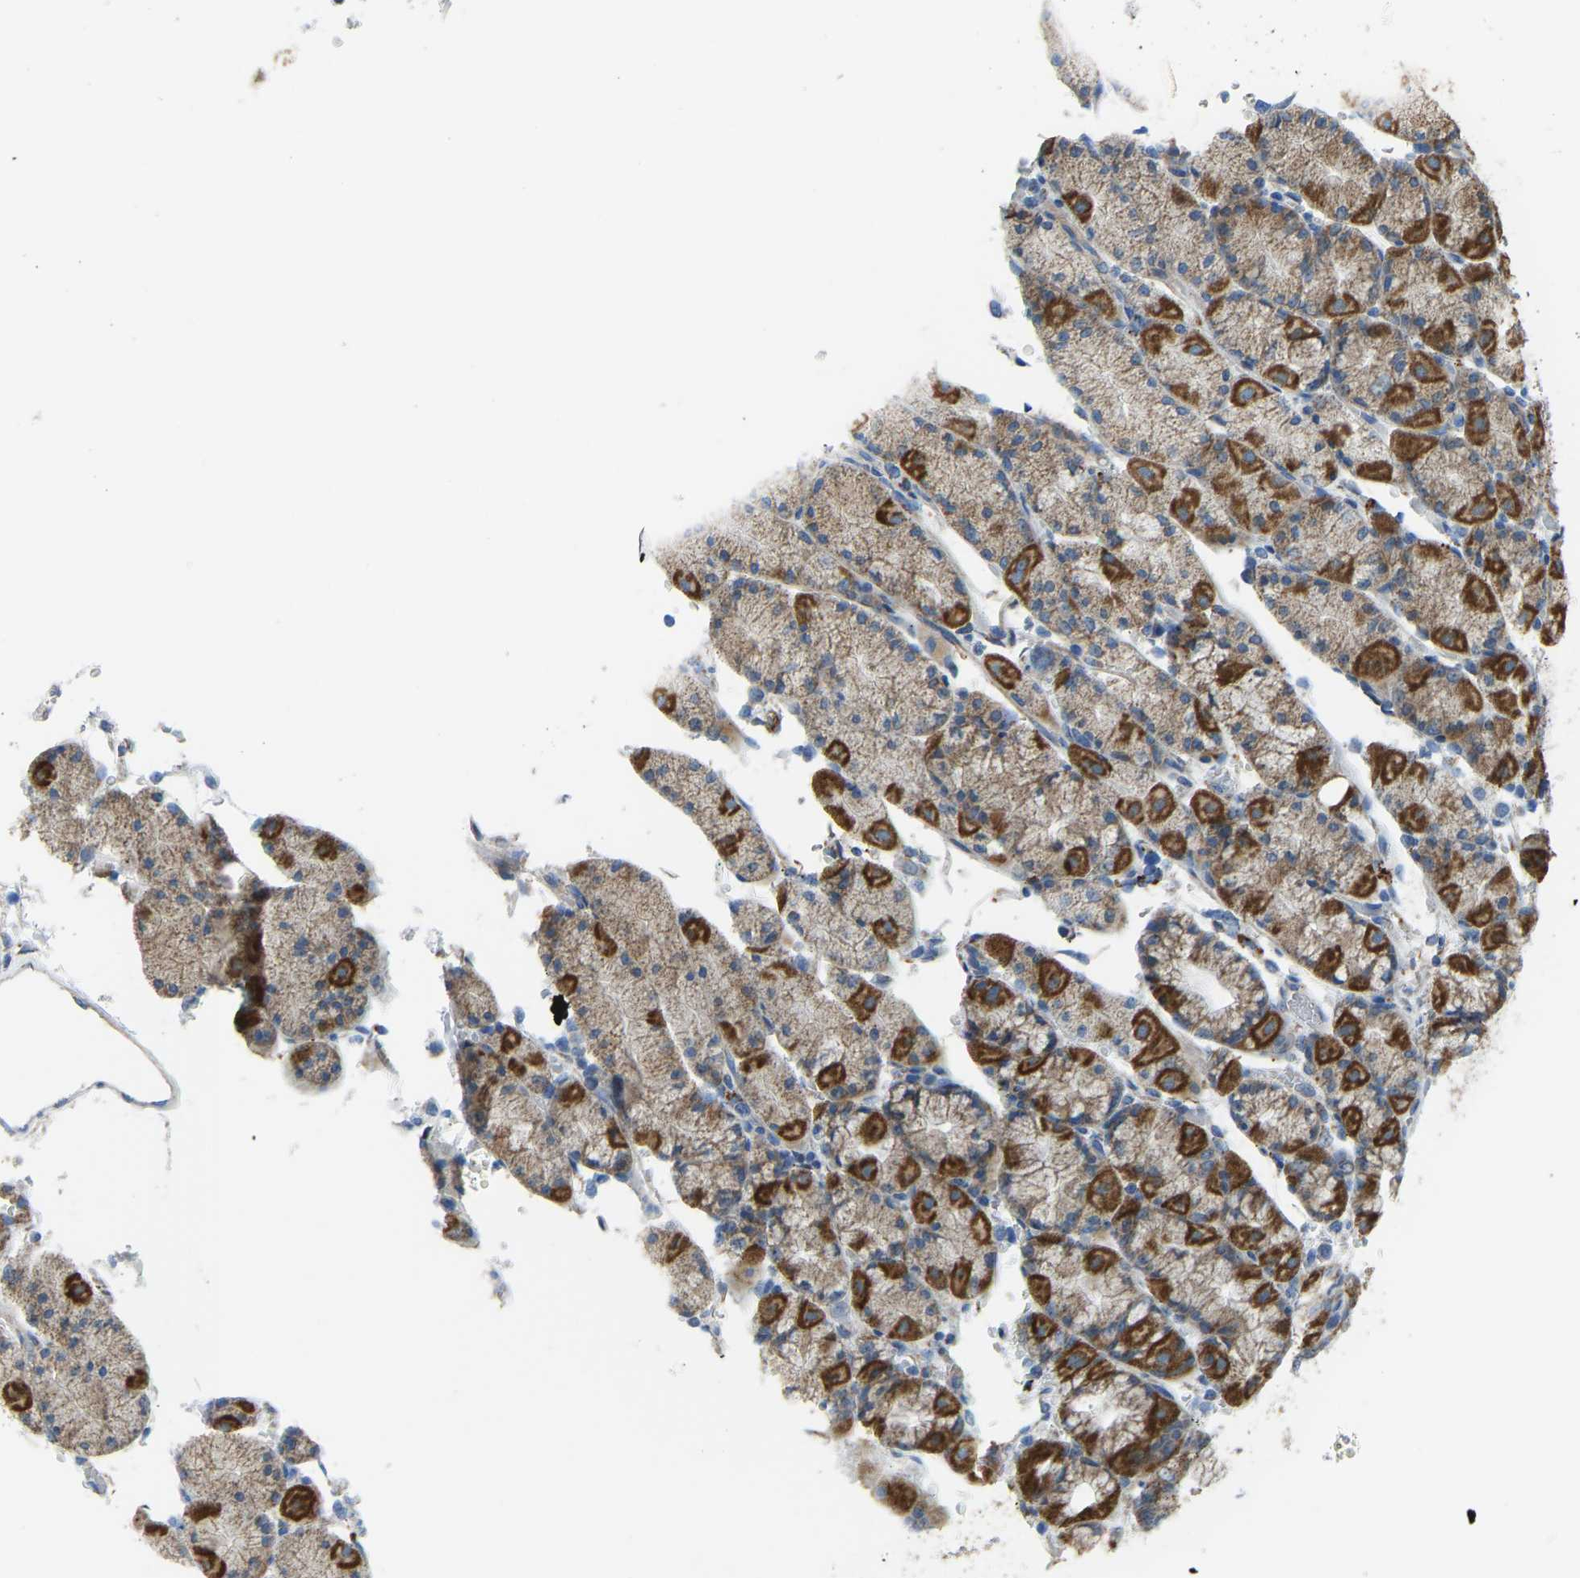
{"staining": {"intensity": "moderate", "quantity": ">75%", "location": "cytoplasmic/membranous"}, "tissue": "stomach", "cell_type": "Glandular cells", "image_type": "normal", "snomed": [{"axis": "morphology", "description": "Normal tissue, NOS"}, {"axis": "morphology", "description": "Carcinoid, malignant, NOS"}, {"axis": "topography", "description": "Stomach, upper"}], "caption": "Stomach stained with a brown dye shows moderate cytoplasmic/membranous positive staining in approximately >75% of glandular cells.", "gene": "SMIM20", "patient": {"sex": "male", "age": 39}}